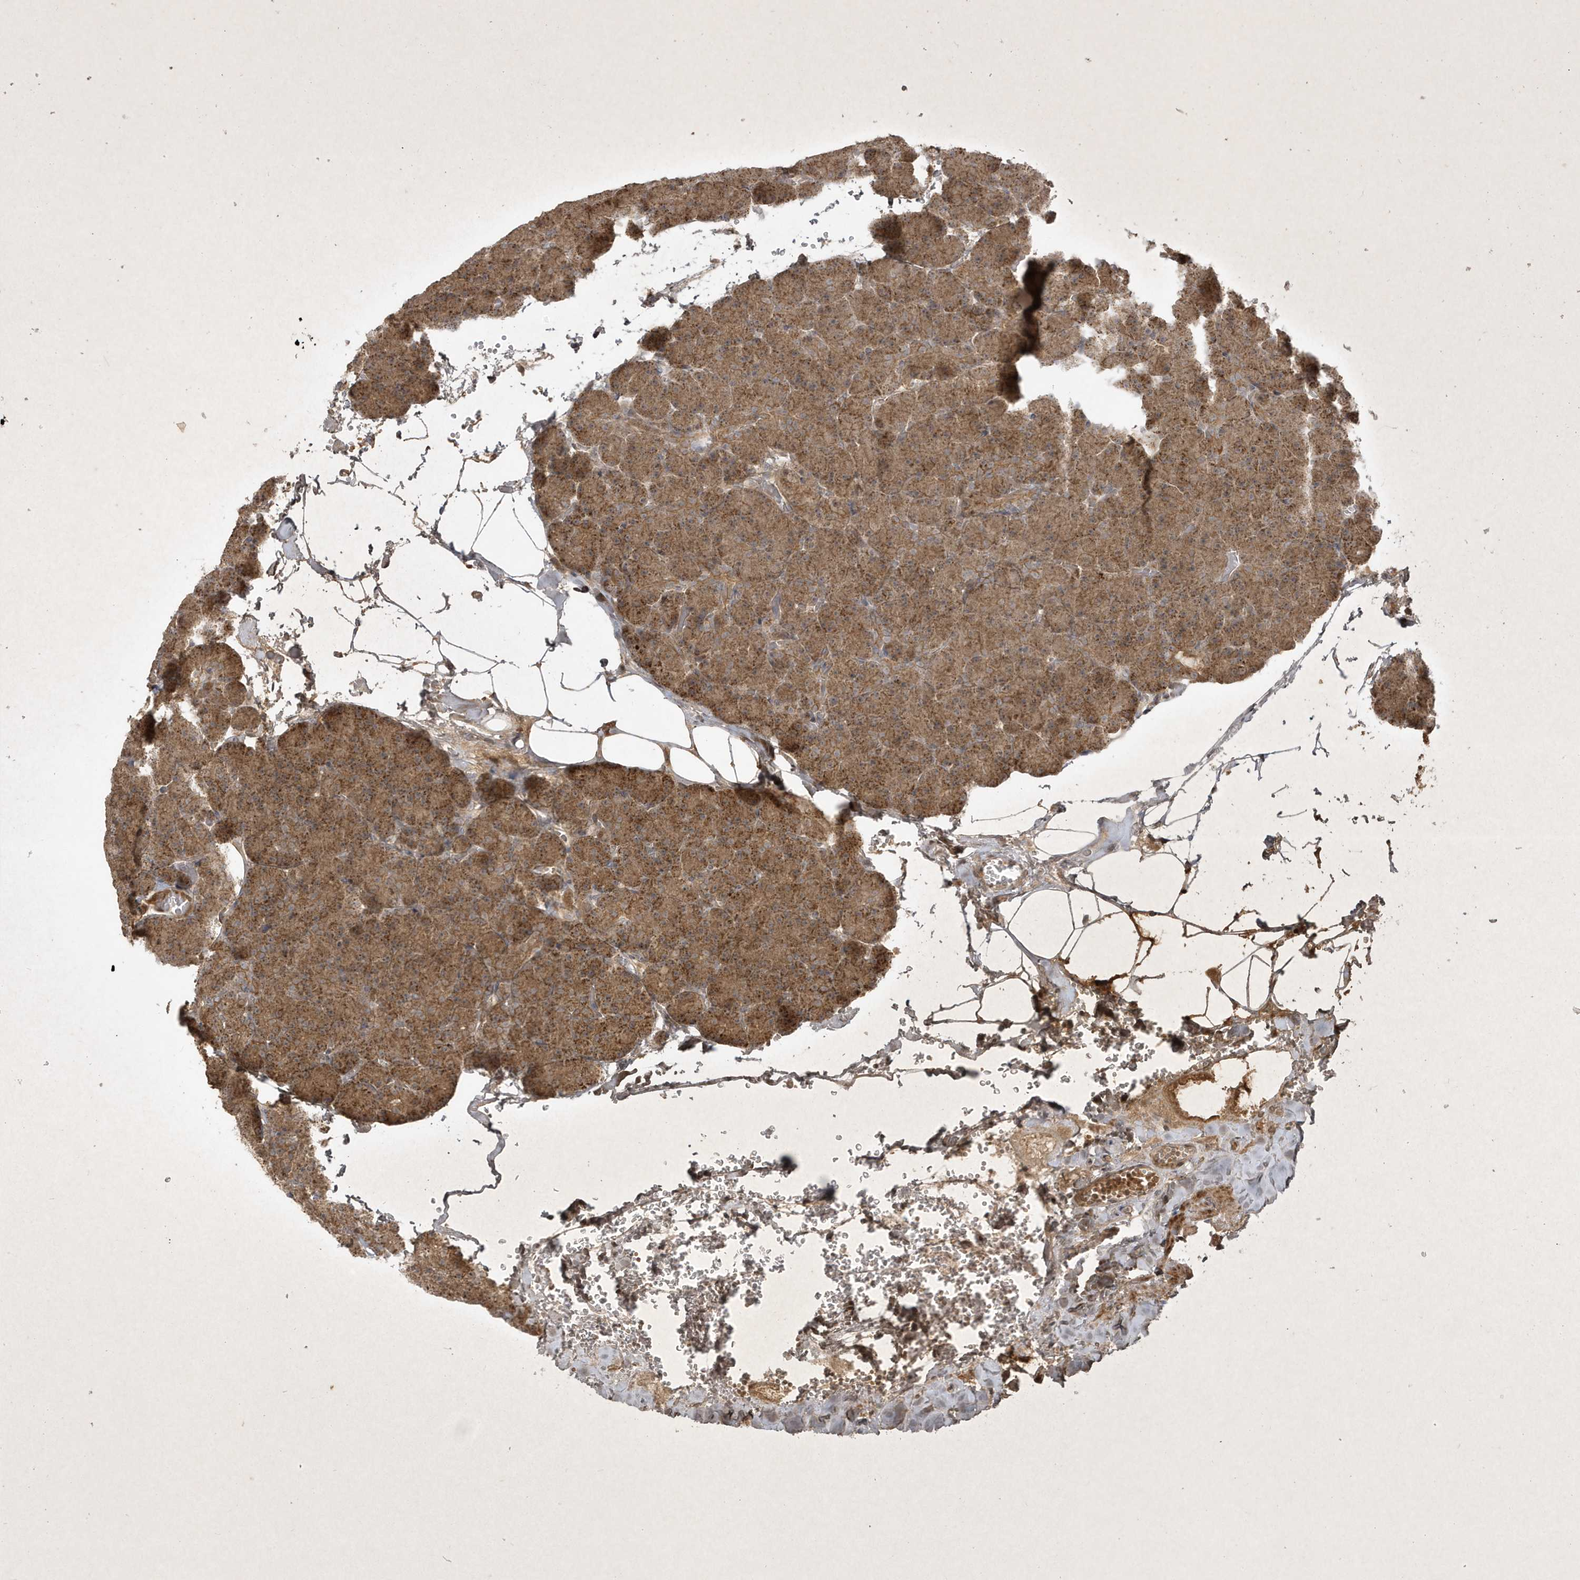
{"staining": {"intensity": "moderate", "quantity": ">75%", "location": "cytoplasmic/membranous"}, "tissue": "pancreas", "cell_type": "Exocrine glandular cells", "image_type": "normal", "snomed": [{"axis": "morphology", "description": "Normal tissue, NOS"}, {"axis": "morphology", "description": "Carcinoid, malignant, NOS"}, {"axis": "topography", "description": "Pancreas"}], "caption": "Moderate cytoplasmic/membranous expression is present in approximately >75% of exocrine glandular cells in benign pancreas.", "gene": "FAM83C", "patient": {"sex": "female", "age": 35}}